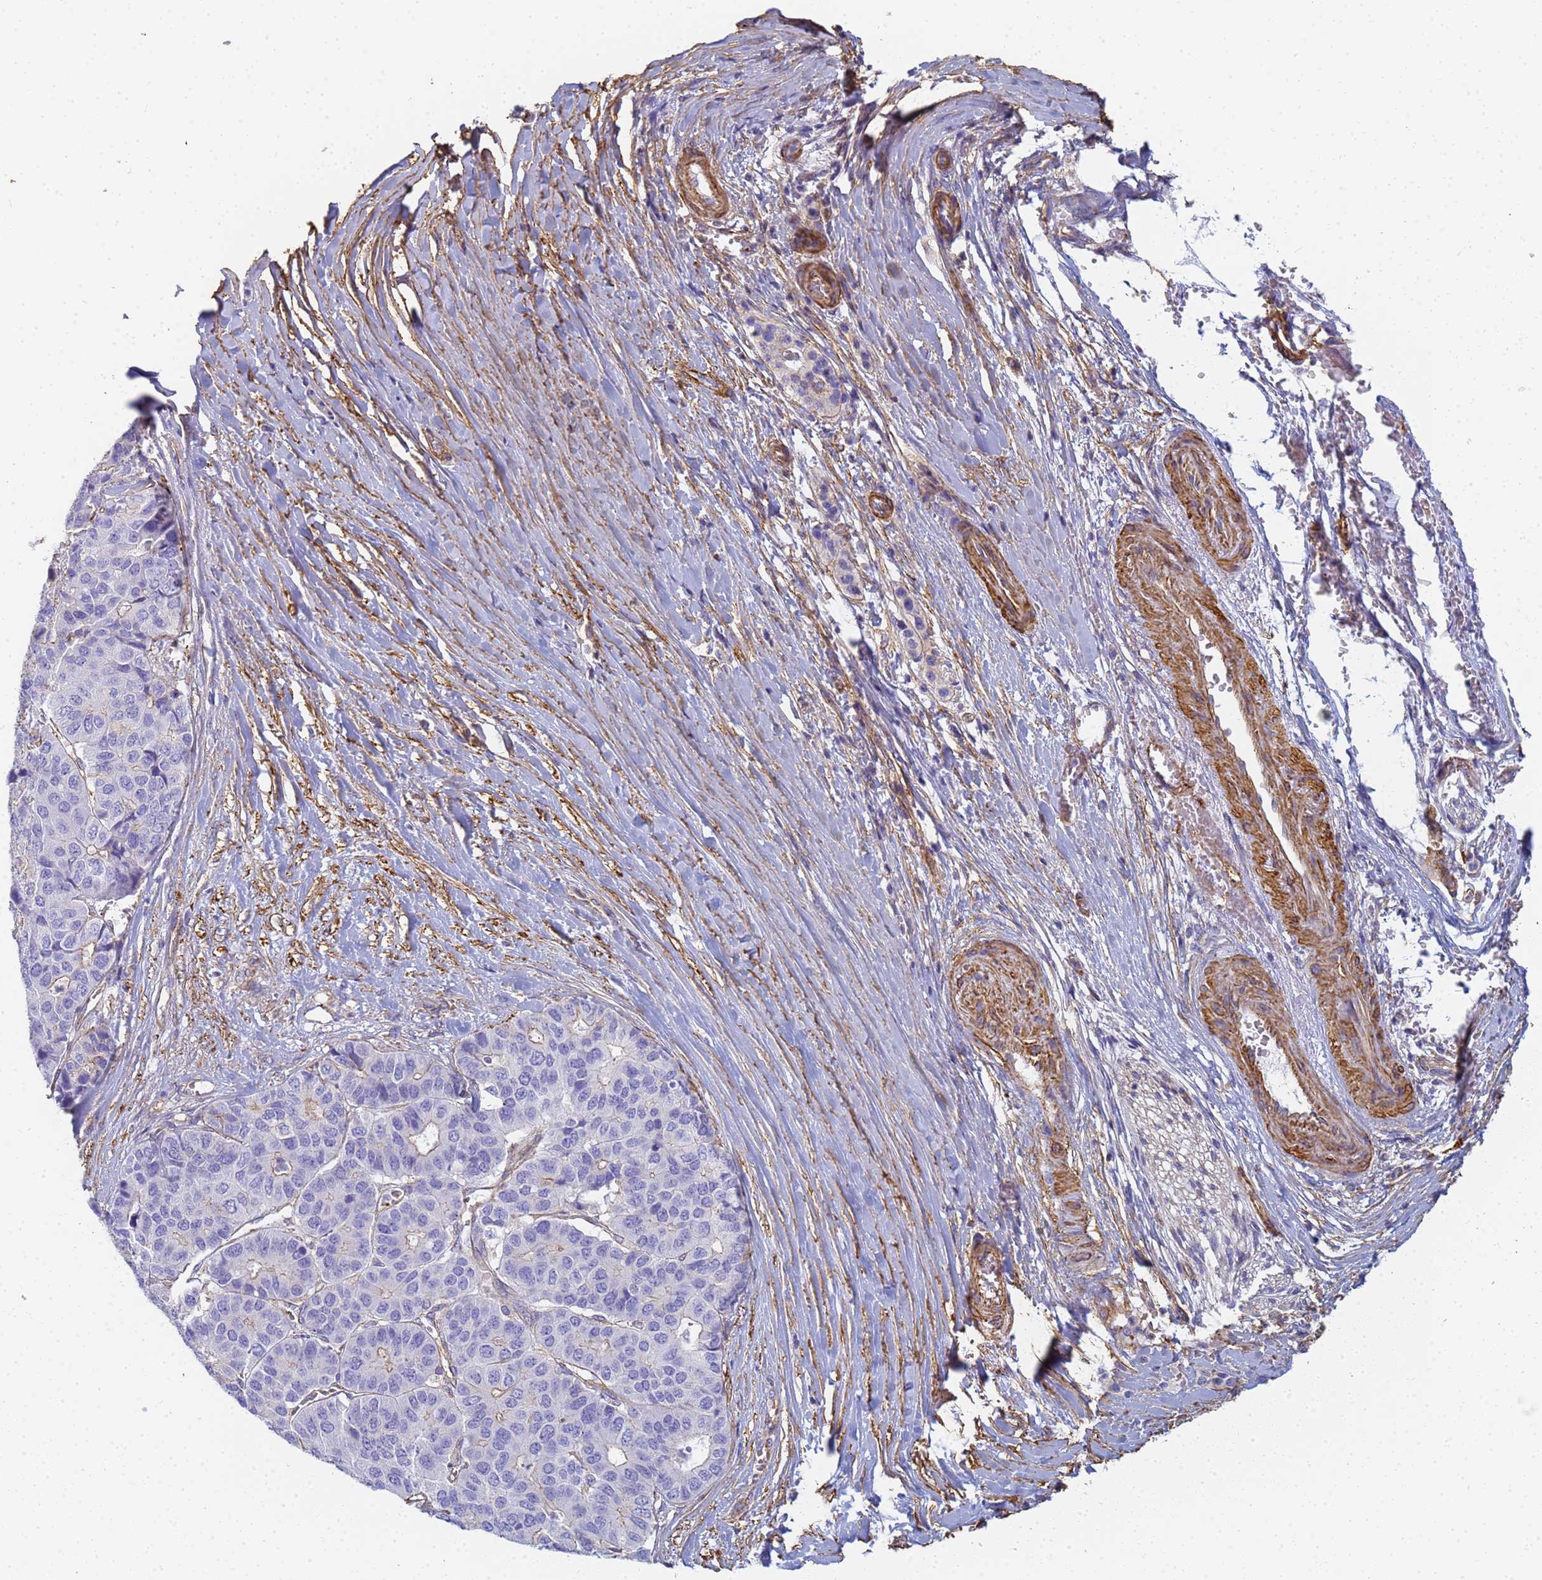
{"staining": {"intensity": "weak", "quantity": "<25%", "location": "cytoplasmic/membranous"}, "tissue": "pancreatic cancer", "cell_type": "Tumor cells", "image_type": "cancer", "snomed": [{"axis": "morphology", "description": "Adenocarcinoma, NOS"}, {"axis": "topography", "description": "Pancreas"}], "caption": "DAB (3,3'-diaminobenzidine) immunohistochemical staining of adenocarcinoma (pancreatic) demonstrates no significant staining in tumor cells. Nuclei are stained in blue.", "gene": "TPM1", "patient": {"sex": "male", "age": 50}}